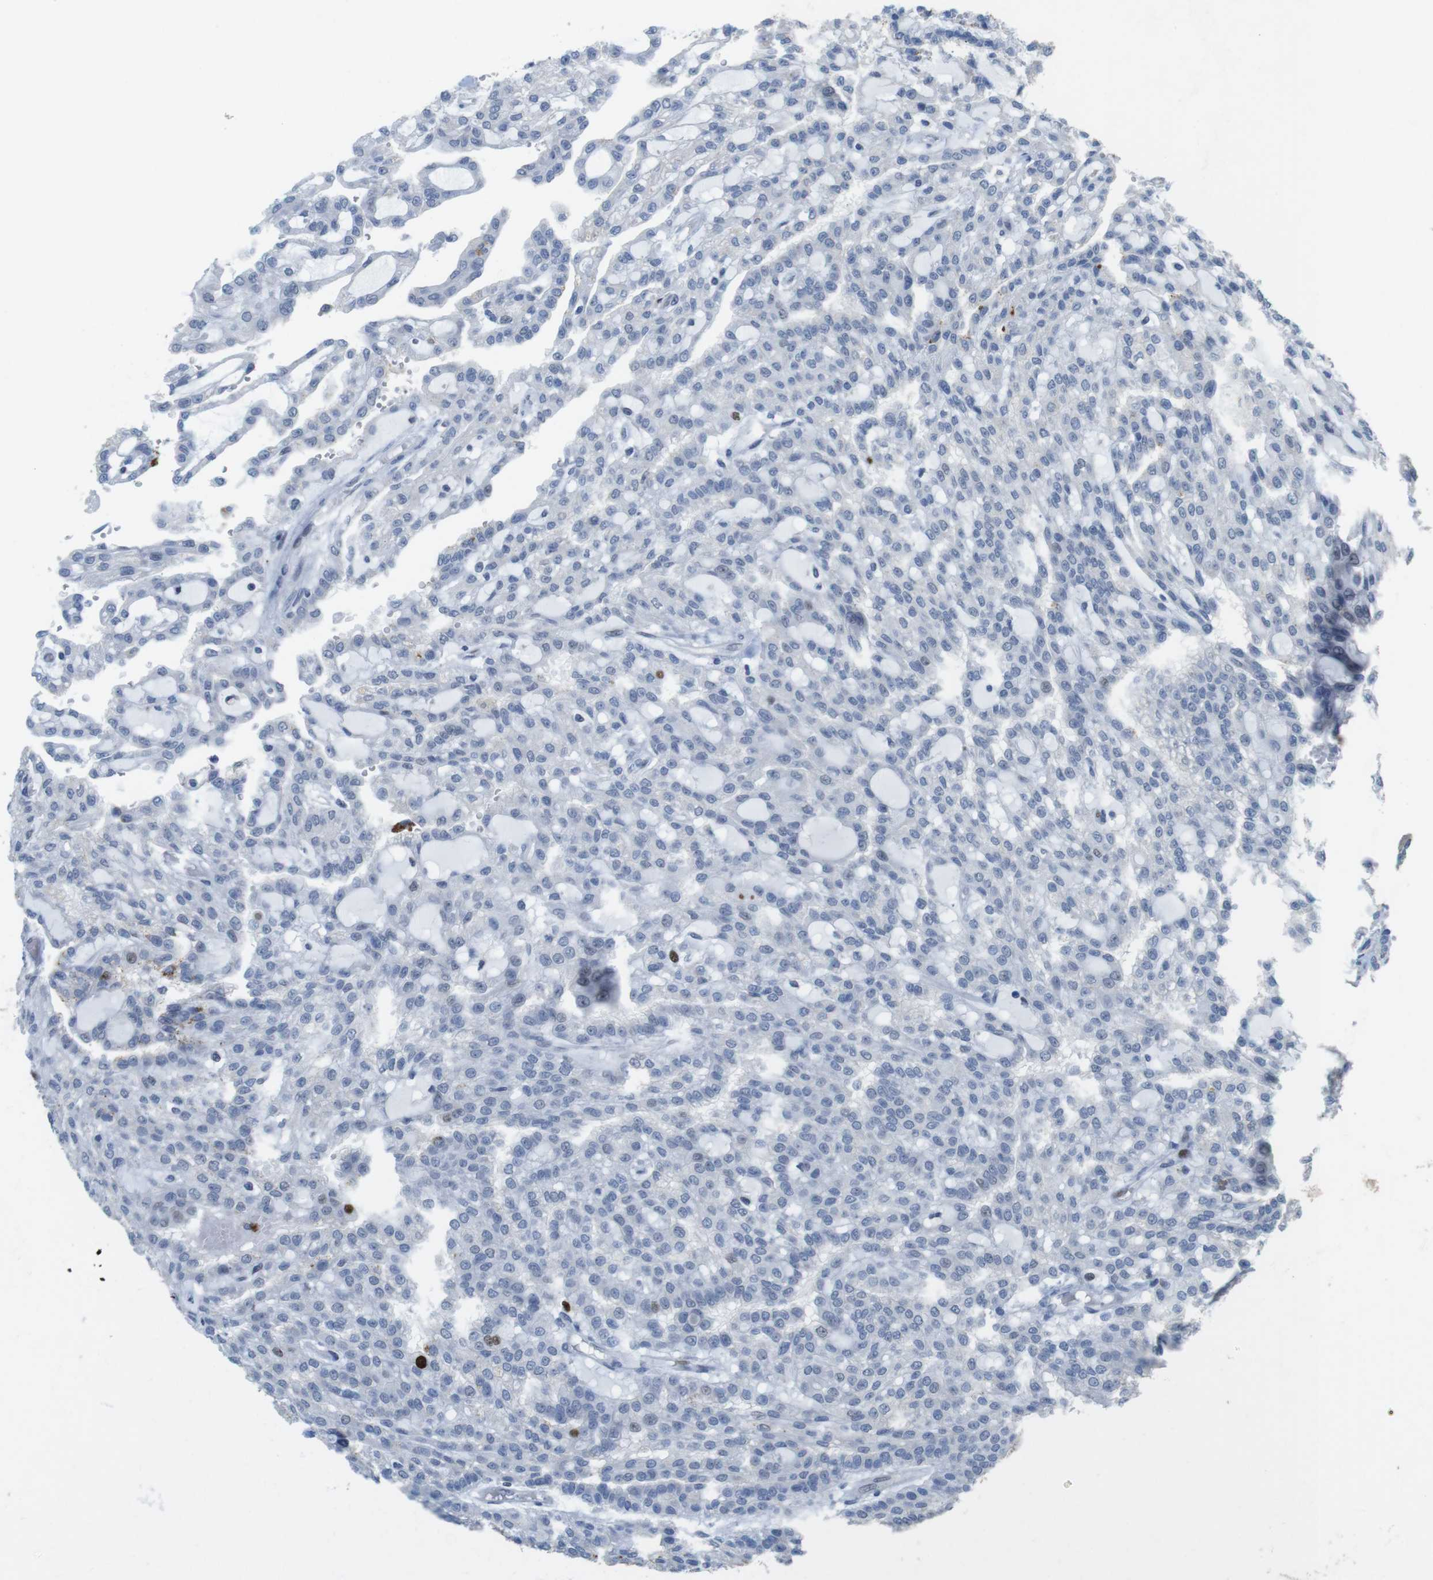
{"staining": {"intensity": "negative", "quantity": "none", "location": "none"}, "tissue": "renal cancer", "cell_type": "Tumor cells", "image_type": "cancer", "snomed": [{"axis": "morphology", "description": "Adenocarcinoma, NOS"}, {"axis": "topography", "description": "Kidney"}], "caption": "This image is of renal adenocarcinoma stained with immunohistochemistry (IHC) to label a protein in brown with the nuclei are counter-stained blue. There is no expression in tumor cells. (Immunohistochemistry, brightfield microscopy, high magnification).", "gene": "KPNA2", "patient": {"sex": "male", "age": 63}}